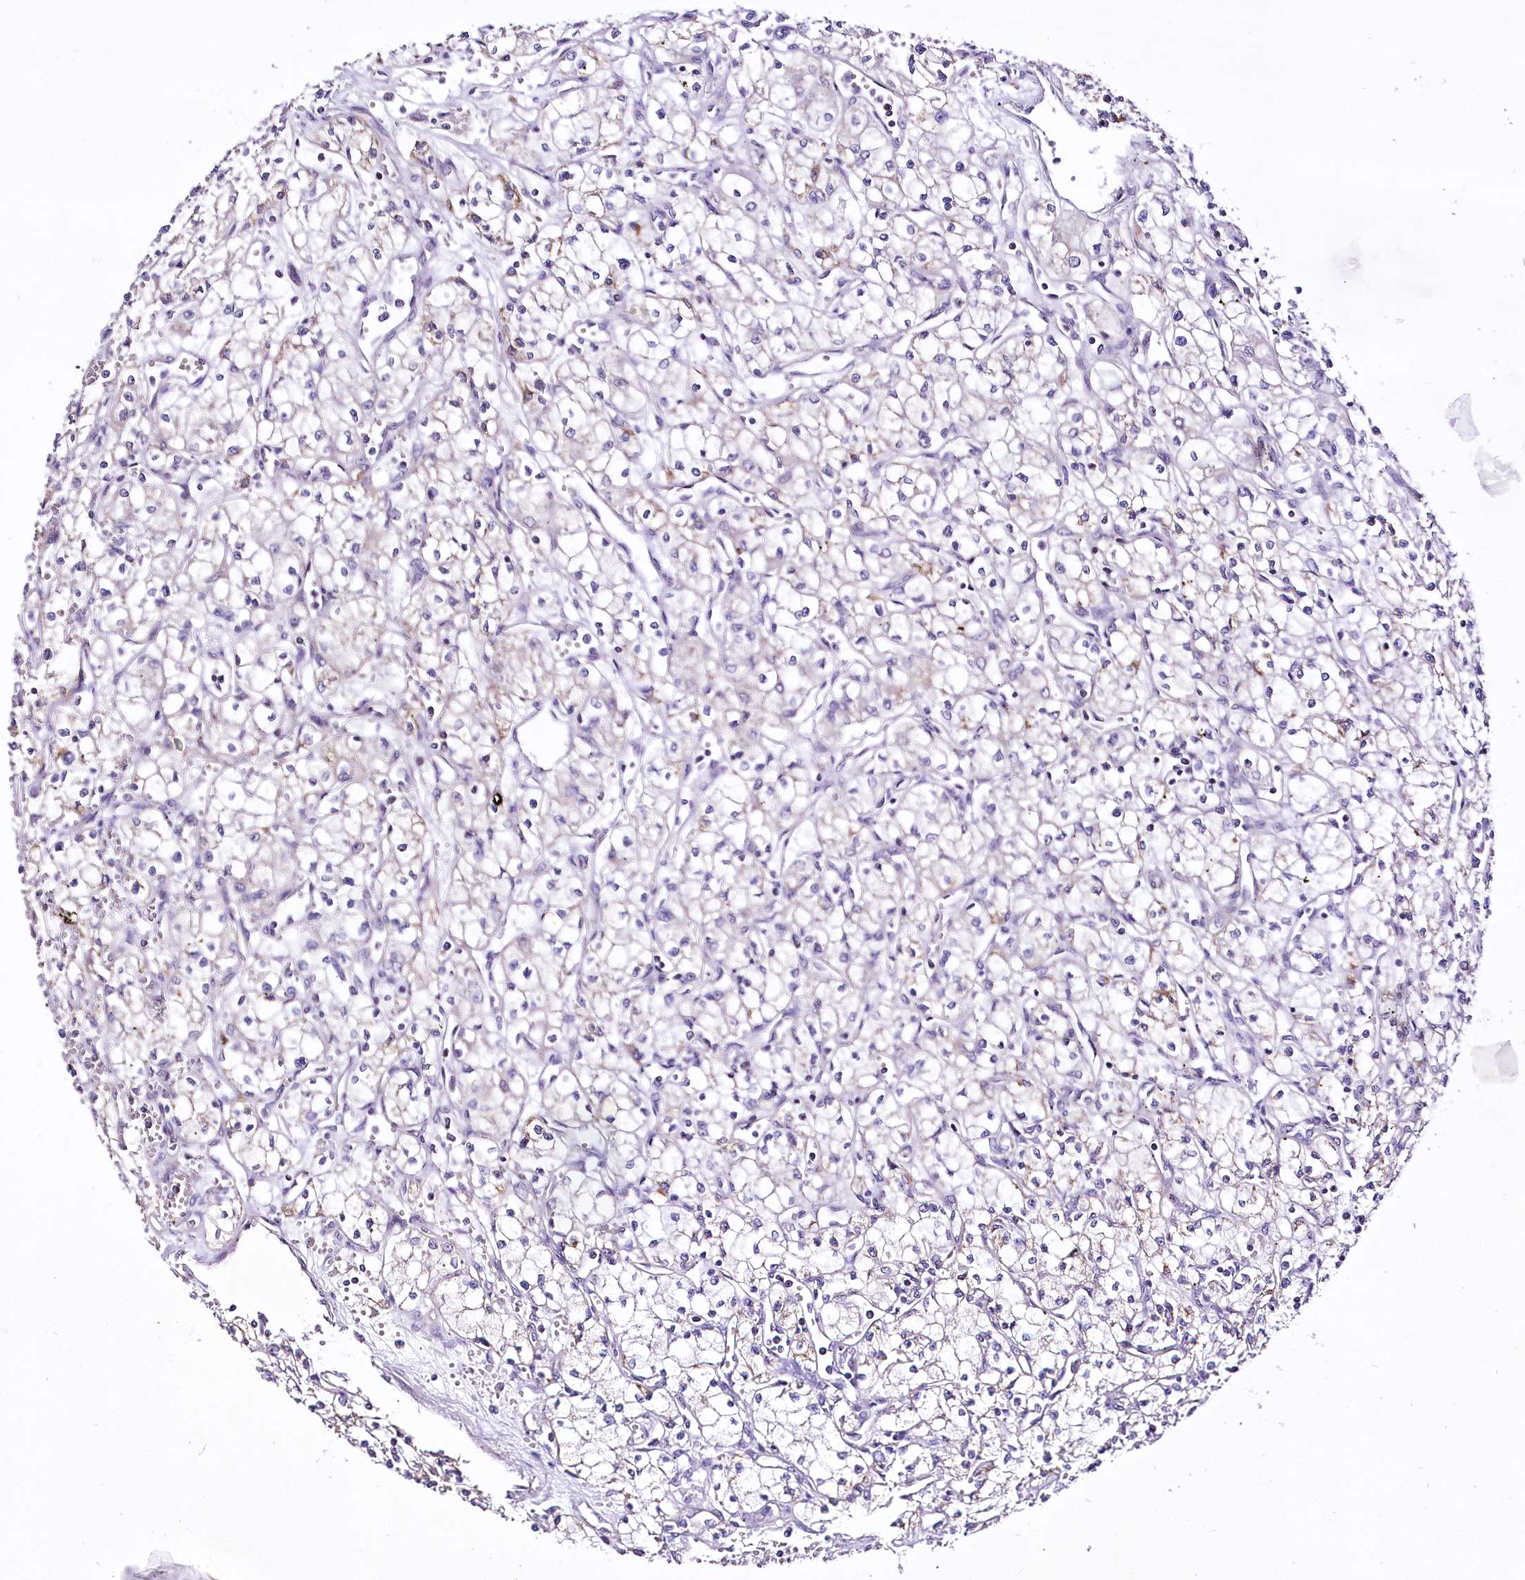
{"staining": {"intensity": "weak", "quantity": "<25%", "location": "cytoplasmic/membranous"}, "tissue": "renal cancer", "cell_type": "Tumor cells", "image_type": "cancer", "snomed": [{"axis": "morphology", "description": "Adenocarcinoma, NOS"}, {"axis": "topography", "description": "Kidney"}], "caption": "Tumor cells show no significant protein expression in adenocarcinoma (renal).", "gene": "ATE1", "patient": {"sex": "male", "age": 59}}